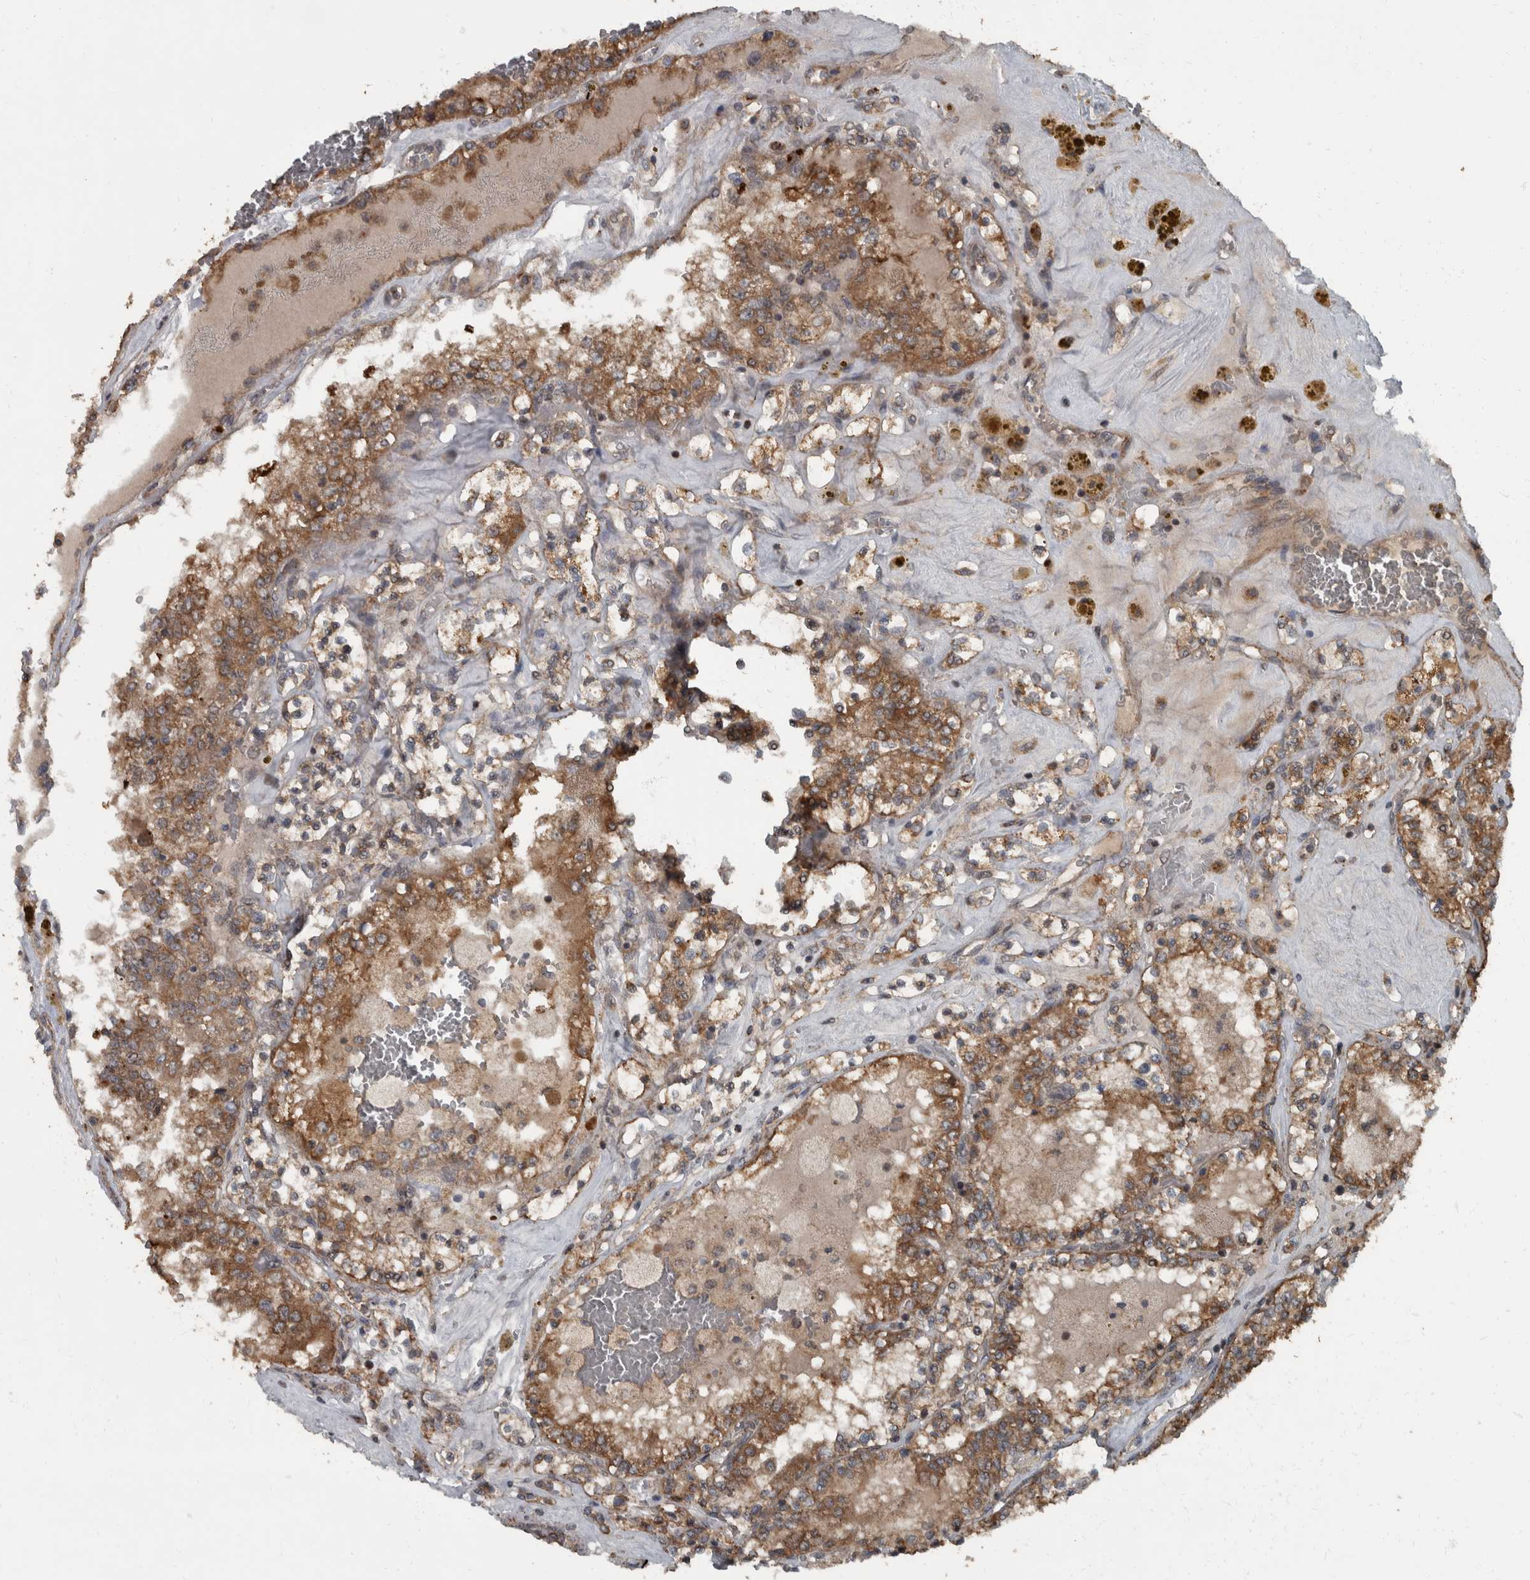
{"staining": {"intensity": "strong", "quantity": ">75%", "location": "cytoplasmic/membranous"}, "tissue": "renal cancer", "cell_type": "Tumor cells", "image_type": "cancer", "snomed": [{"axis": "morphology", "description": "Adenocarcinoma, NOS"}, {"axis": "topography", "description": "Kidney"}], "caption": "Renal adenocarcinoma stained for a protein demonstrates strong cytoplasmic/membranous positivity in tumor cells.", "gene": "RABGGTB", "patient": {"sex": "female", "age": 56}}